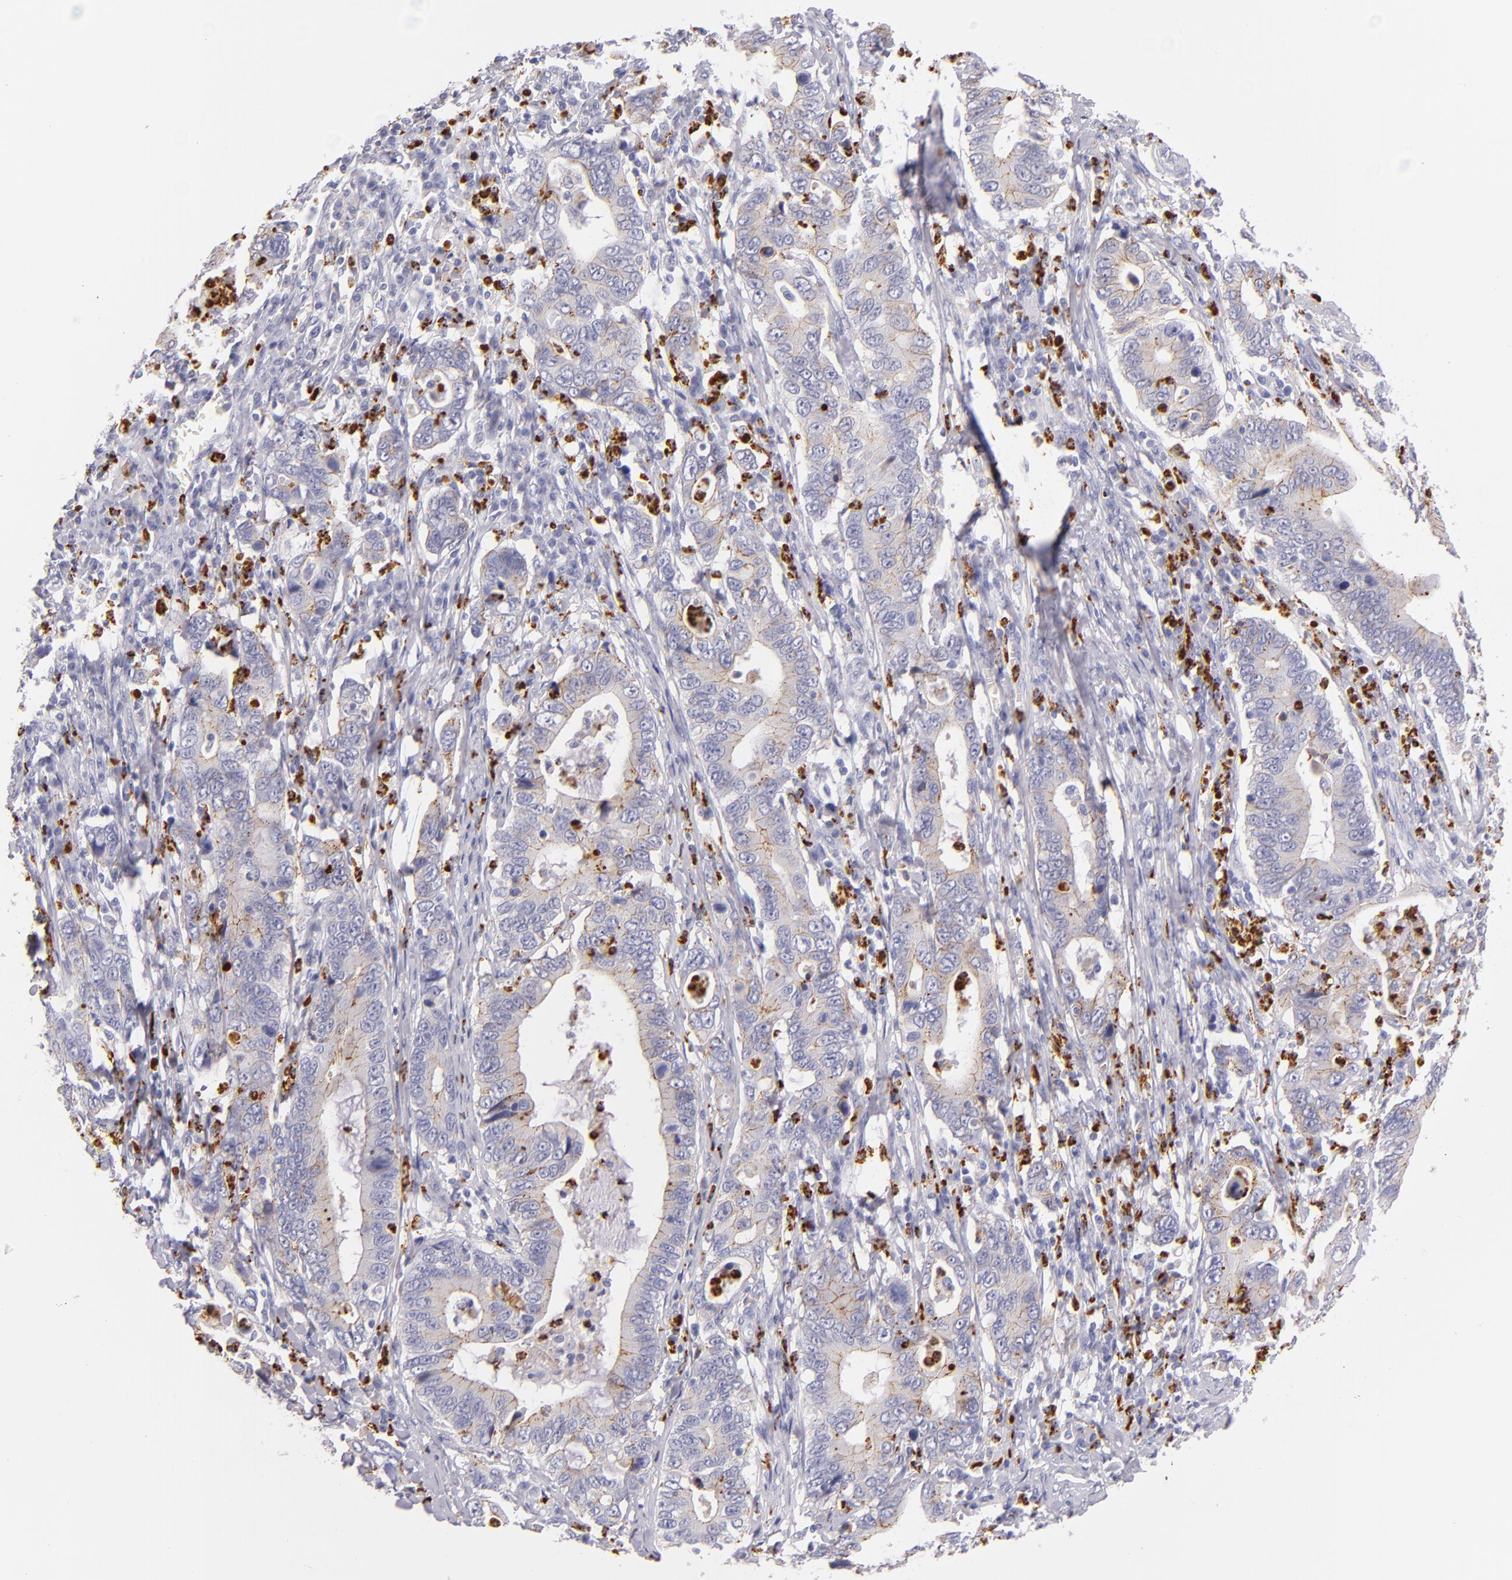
{"staining": {"intensity": "weak", "quantity": "25%-75%", "location": "cytoplasmic/membranous"}, "tissue": "stomach cancer", "cell_type": "Tumor cells", "image_type": "cancer", "snomed": [{"axis": "morphology", "description": "Adenocarcinoma, NOS"}, {"axis": "topography", "description": "Stomach, upper"}], "caption": "The micrograph exhibits a brown stain indicating the presence of a protein in the cytoplasmic/membranous of tumor cells in adenocarcinoma (stomach).", "gene": "CDH3", "patient": {"sex": "male", "age": 63}}